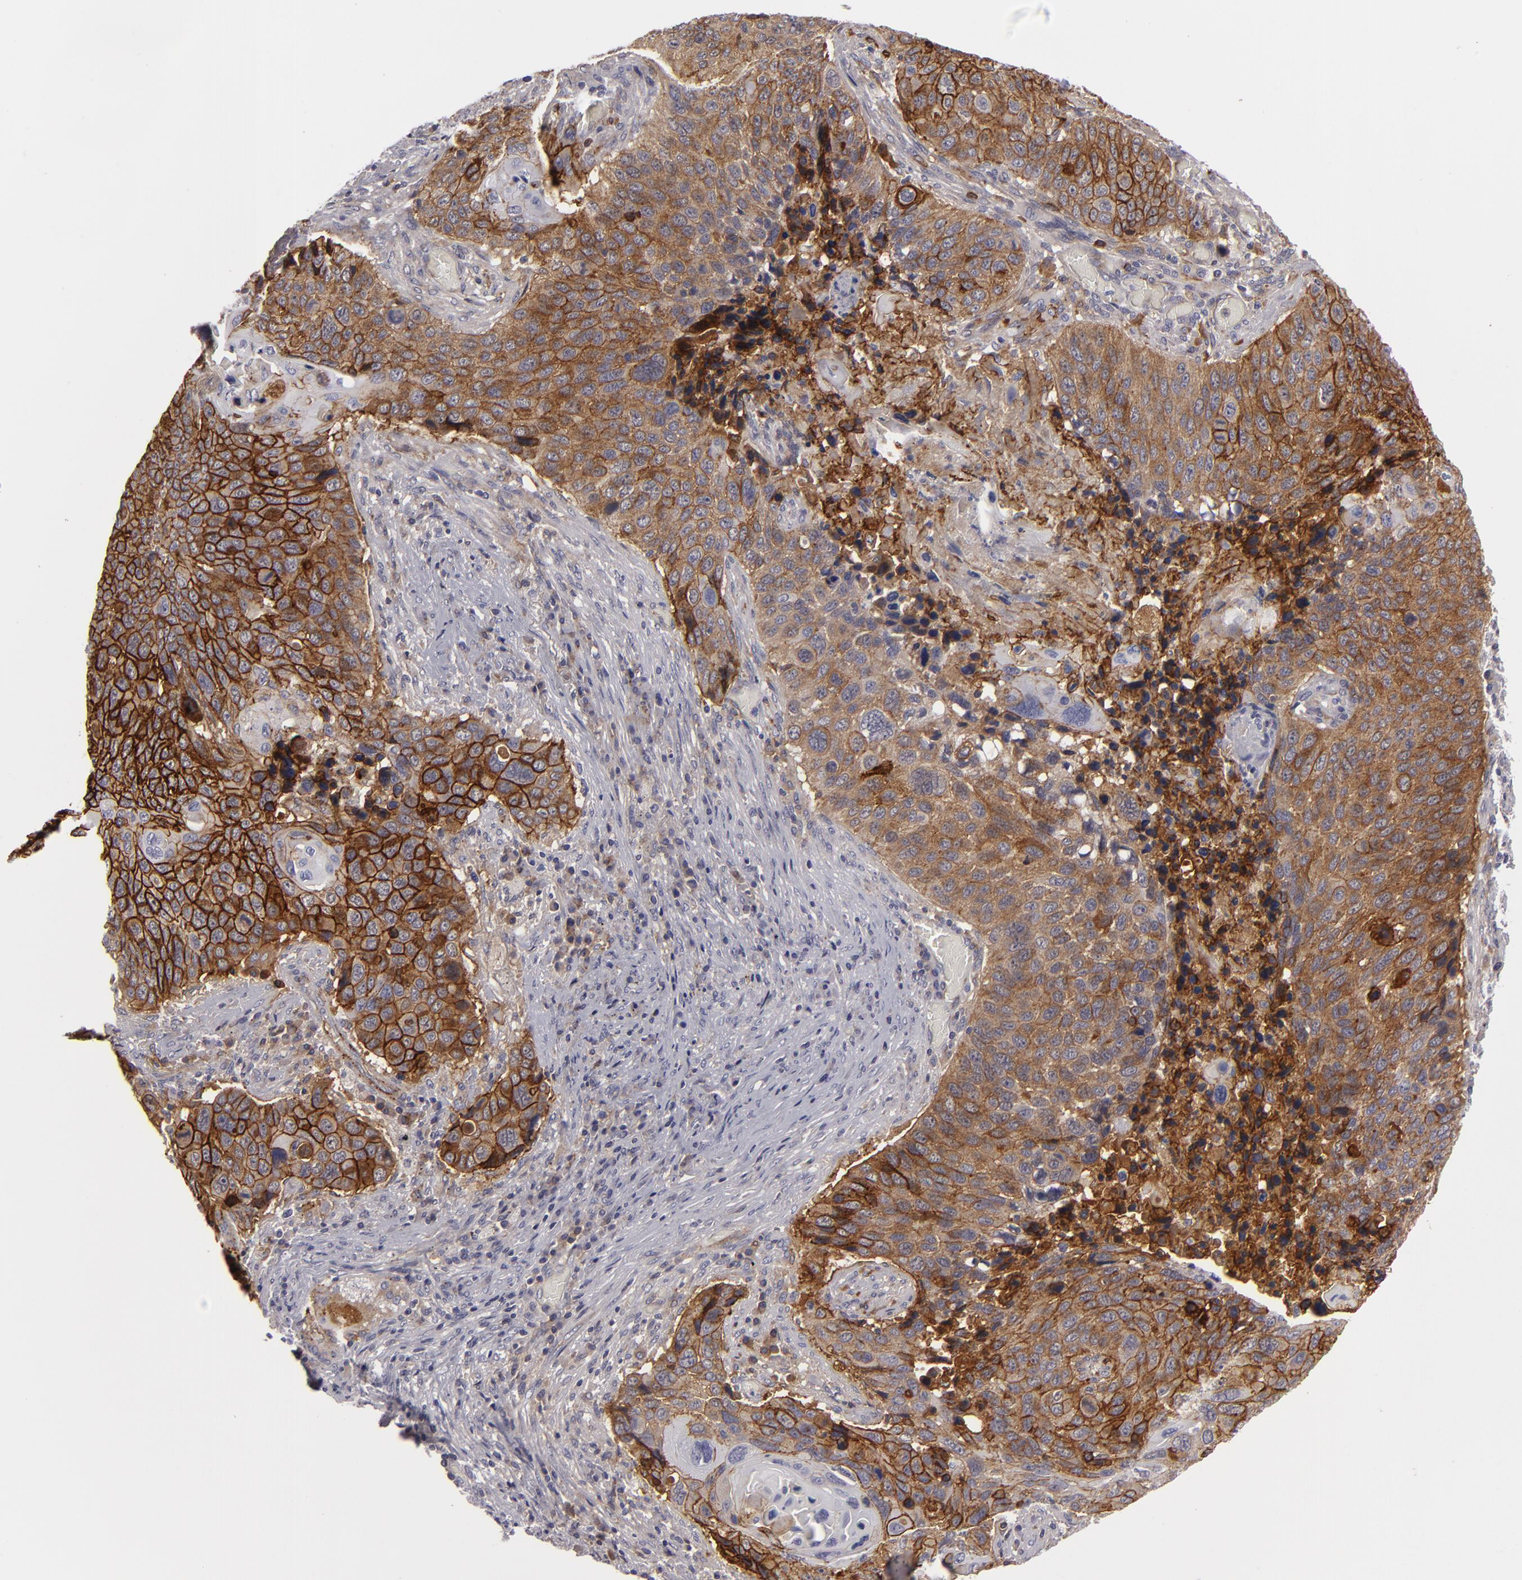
{"staining": {"intensity": "moderate", "quantity": ">75%", "location": "cytoplasmic/membranous"}, "tissue": "lung cancer", "cell_type": "Tumor cells", "image_type": "cancer", "snomed": [{"axis": "morphology", "description": "Squamous cell carcinoma, NOS"}, {"axis": "topography", "description": "Lung"}], "caption": "Immunohistochemistry histopathology image of human lung cancer (squamous cell carcinoma) stained for a protein (brown), which shows medium levels of moderate cytoplasmic/membranous positivity in approximately >75% of tumor cells.", "gene": "ALCAM", "patient": {"sex": "male", "age": 68}}